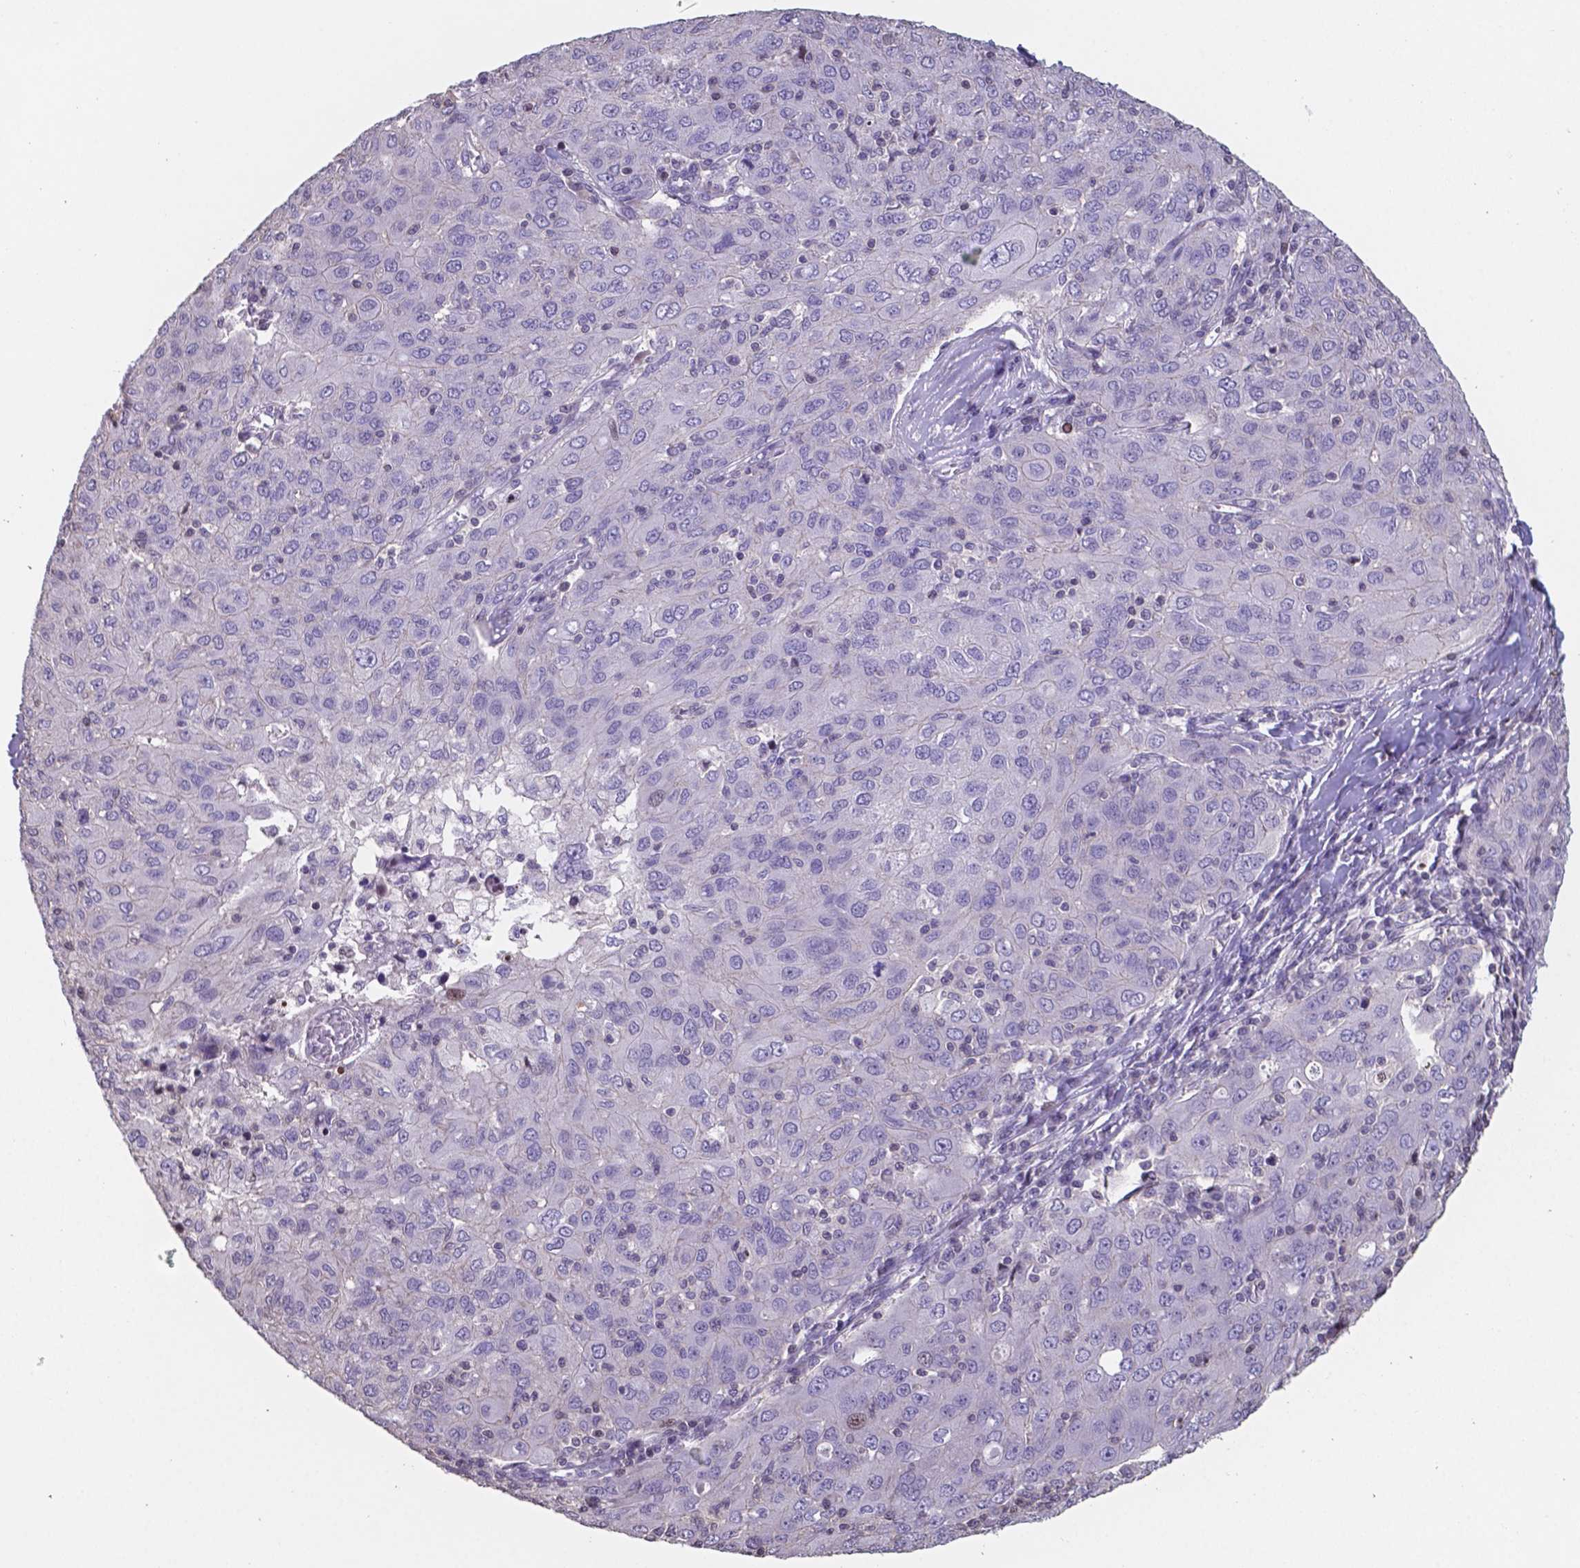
{"staining": {"intensity": "negative", "quantity": "none", "location": "none"}, "tissue": "ovarian cancer", "cell_type": "Tumor cells", "image_type": "cancer", "snomed": [{"axis": "morphology", "description": "Carcinoma, endometroid"}, {"axis": "topography", "description": "Ovary"}], "caption": "Tumor cells show no significant positivity in ovarian cancer. (DAB immunohistochemistry with hematoxylin counter stain).", "gene": "MLC1", "patient": {"sex": "female", "age": 50}}